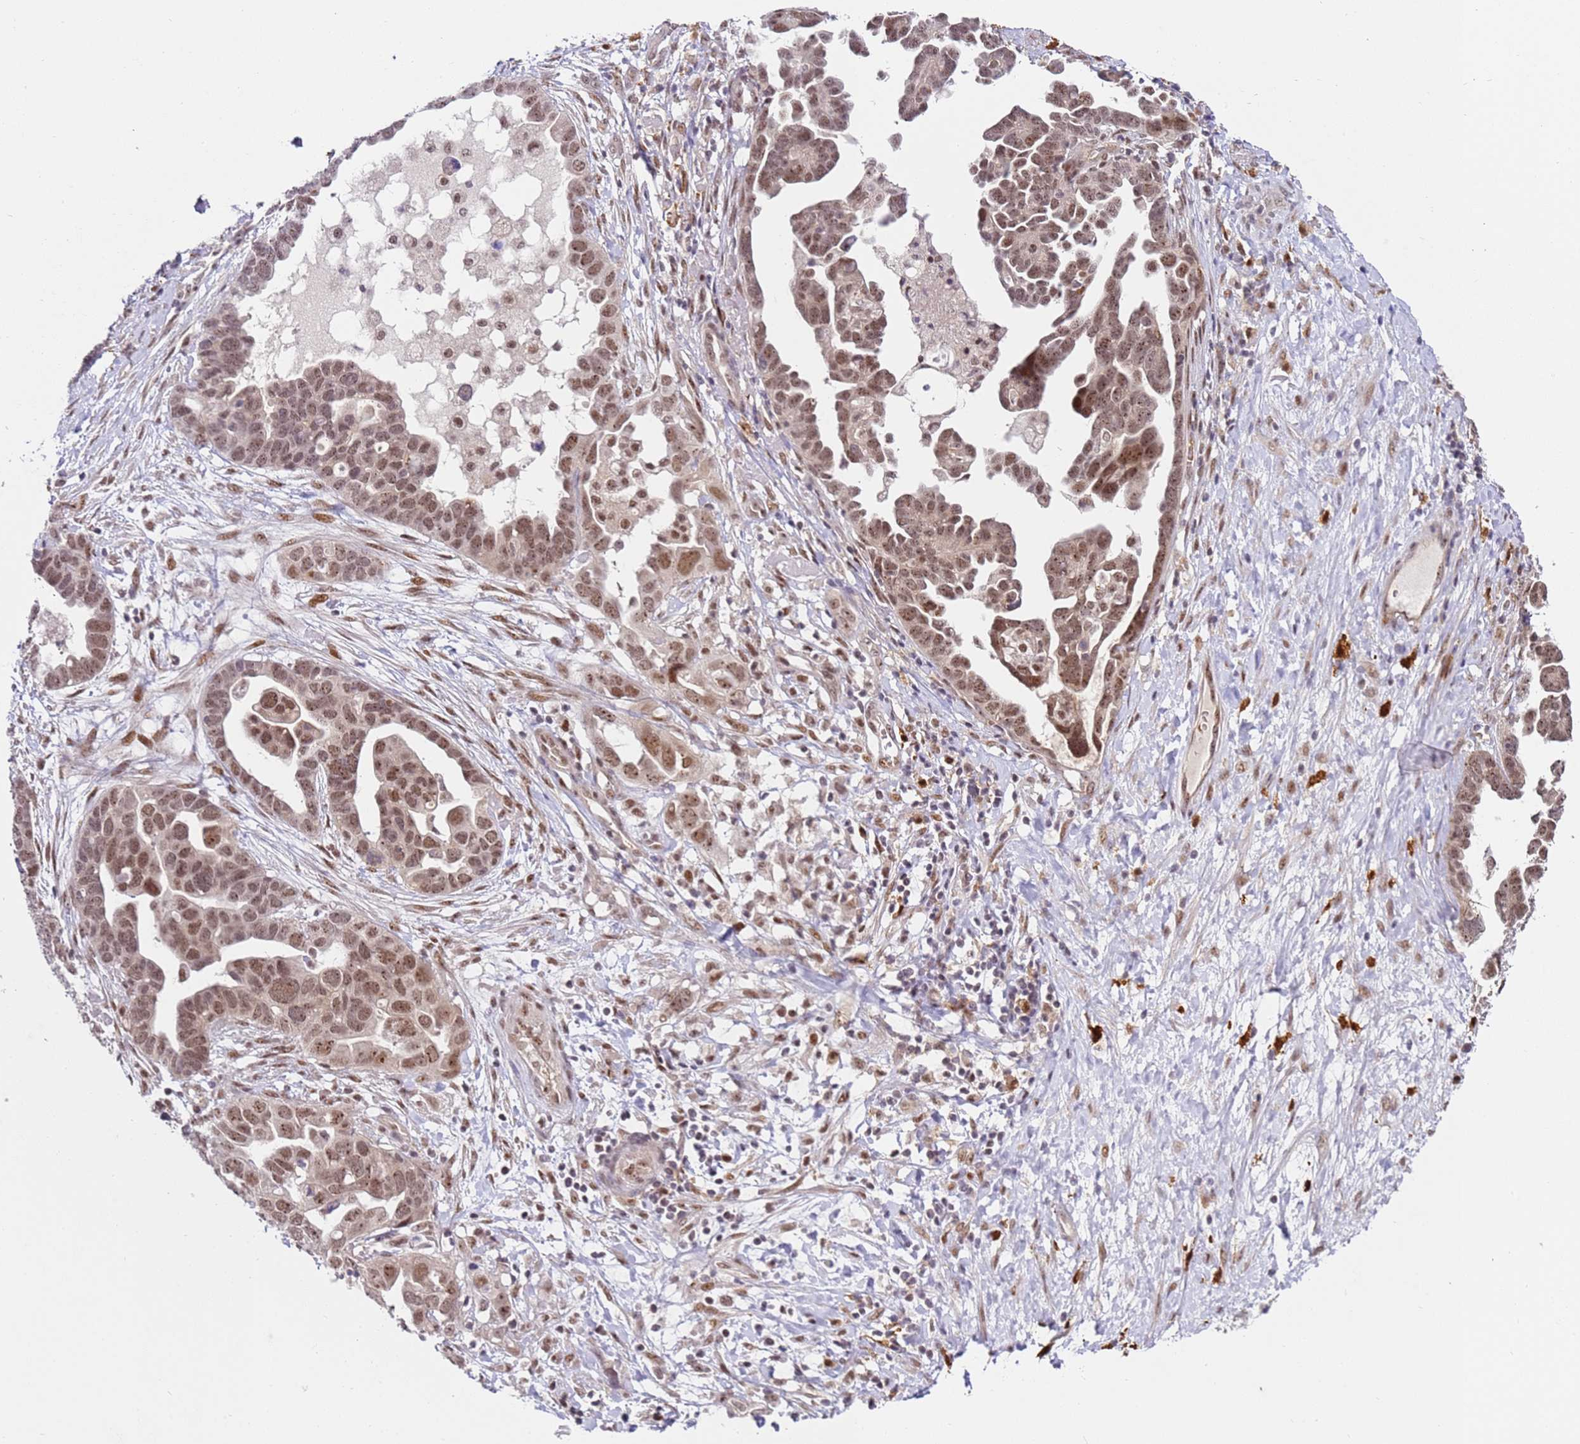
{"staining": {"intensity": "moderate", "quantity": ">75%", "location": "nuclear"}, "tissue": "ovarian cancer", "cell_type": "Tumor cells", "image_type": "cancer", "snomed": [{"axis": "morphology", "description": "Cystadenocarcinoma, serous, NOS"}, {"axis": "topography", "description": "Ovary"}], "caption": "Immunohistochemistry (IHC) image of ovarian cancer stained for a protein (brown), which demonstrates medium levels of moderate nuclear expression in approximately >75% of tumor cells.", "gene": "LGALSL", "patient": {"sex": "female", "age": 54}}